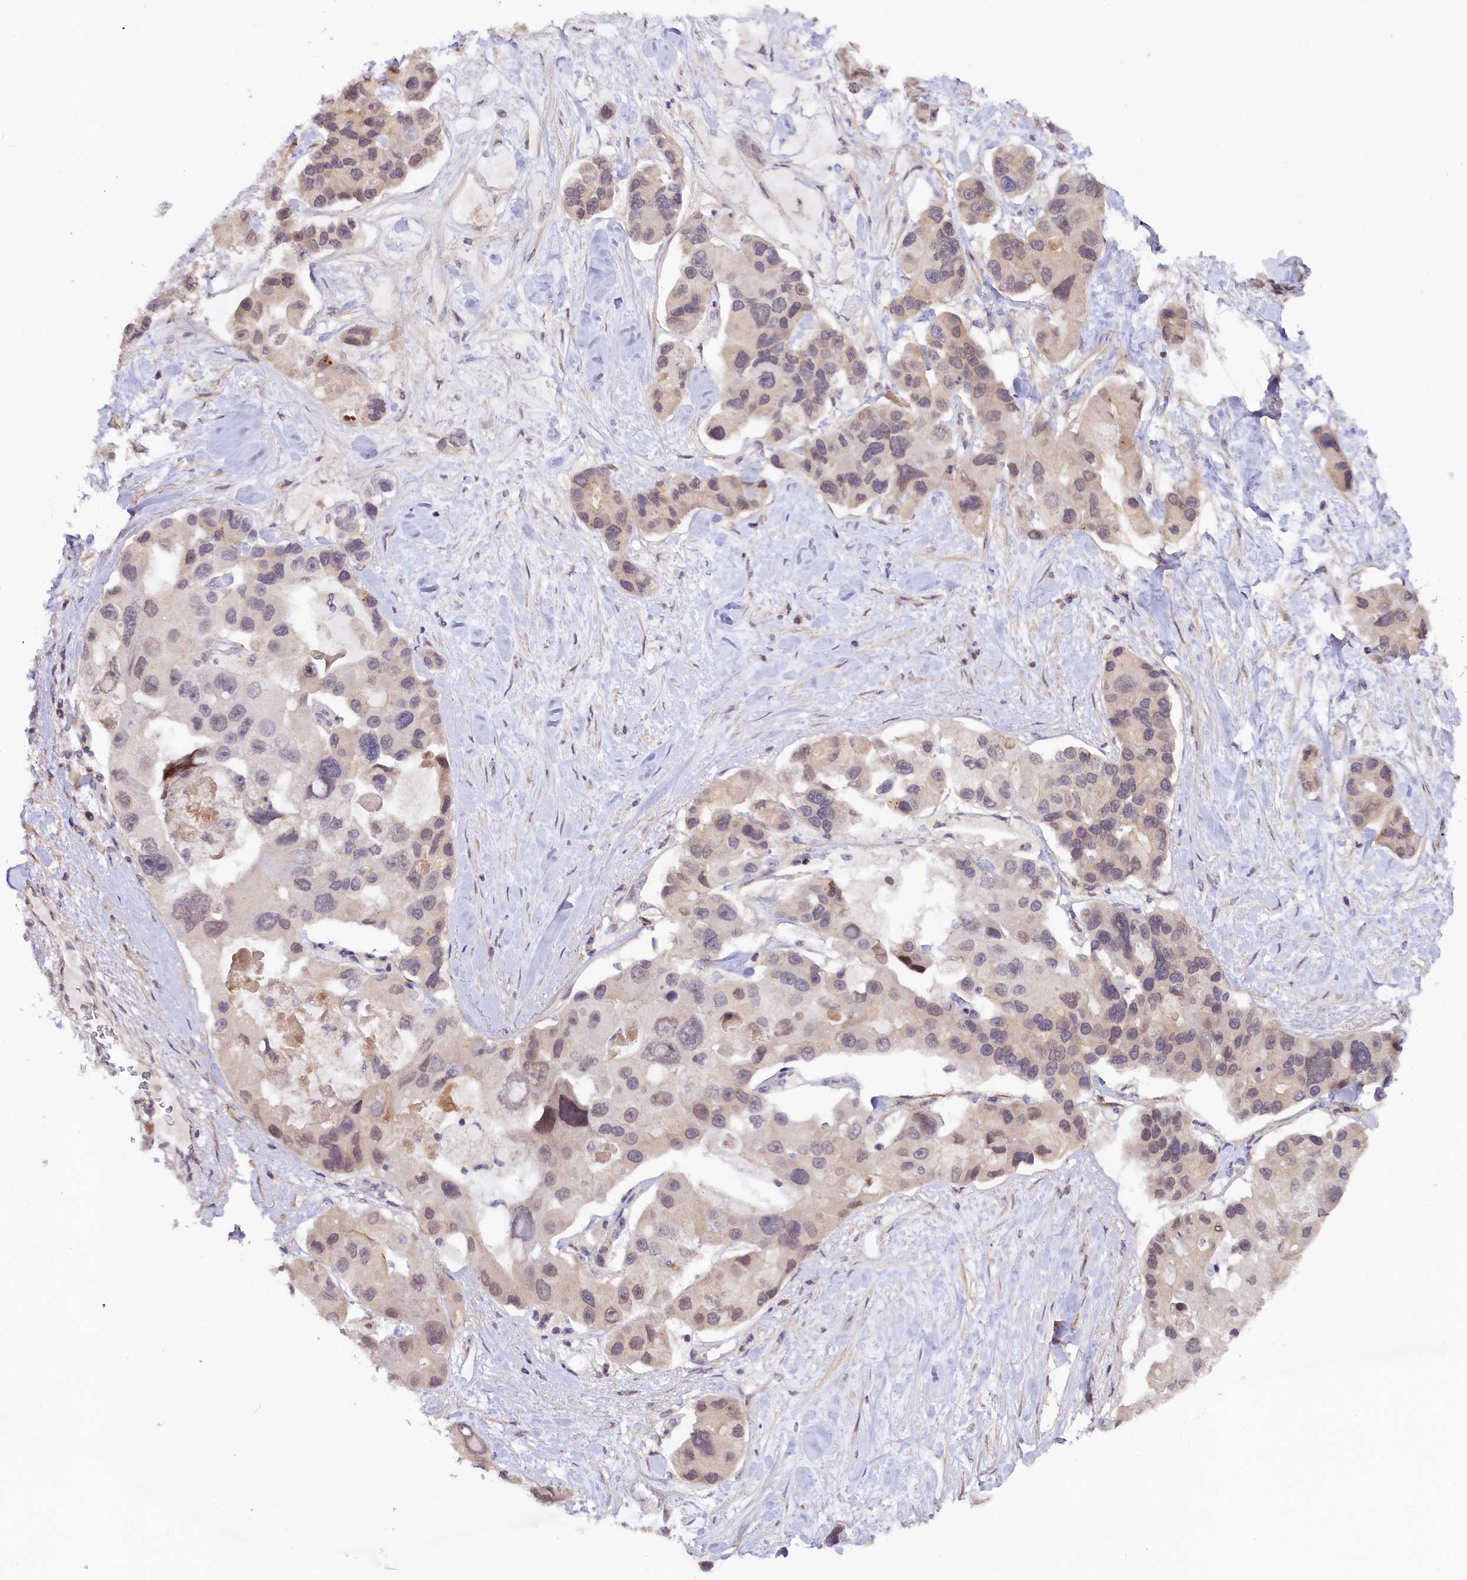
{"staining": {"intensity": "weak", "quantity": "25%-75%", "location": "nuclear"}, "tissue": "lung cancer", "cell_type": "Tumor cells", "image_type": "cancer", "snomed": [{"axis": "morphology", "description": "Adenocarcinoma, NOS"}, {"axis": "topography", "description": "Lung"}], "caption": "IHC of lung cancer (adenocarcinoma) exhibits low levels of weak nuclear positivity in about 25%-75% of tumor cells.", "gene": "ZNF480", "patient": {"sex": "female", "age": 54}}